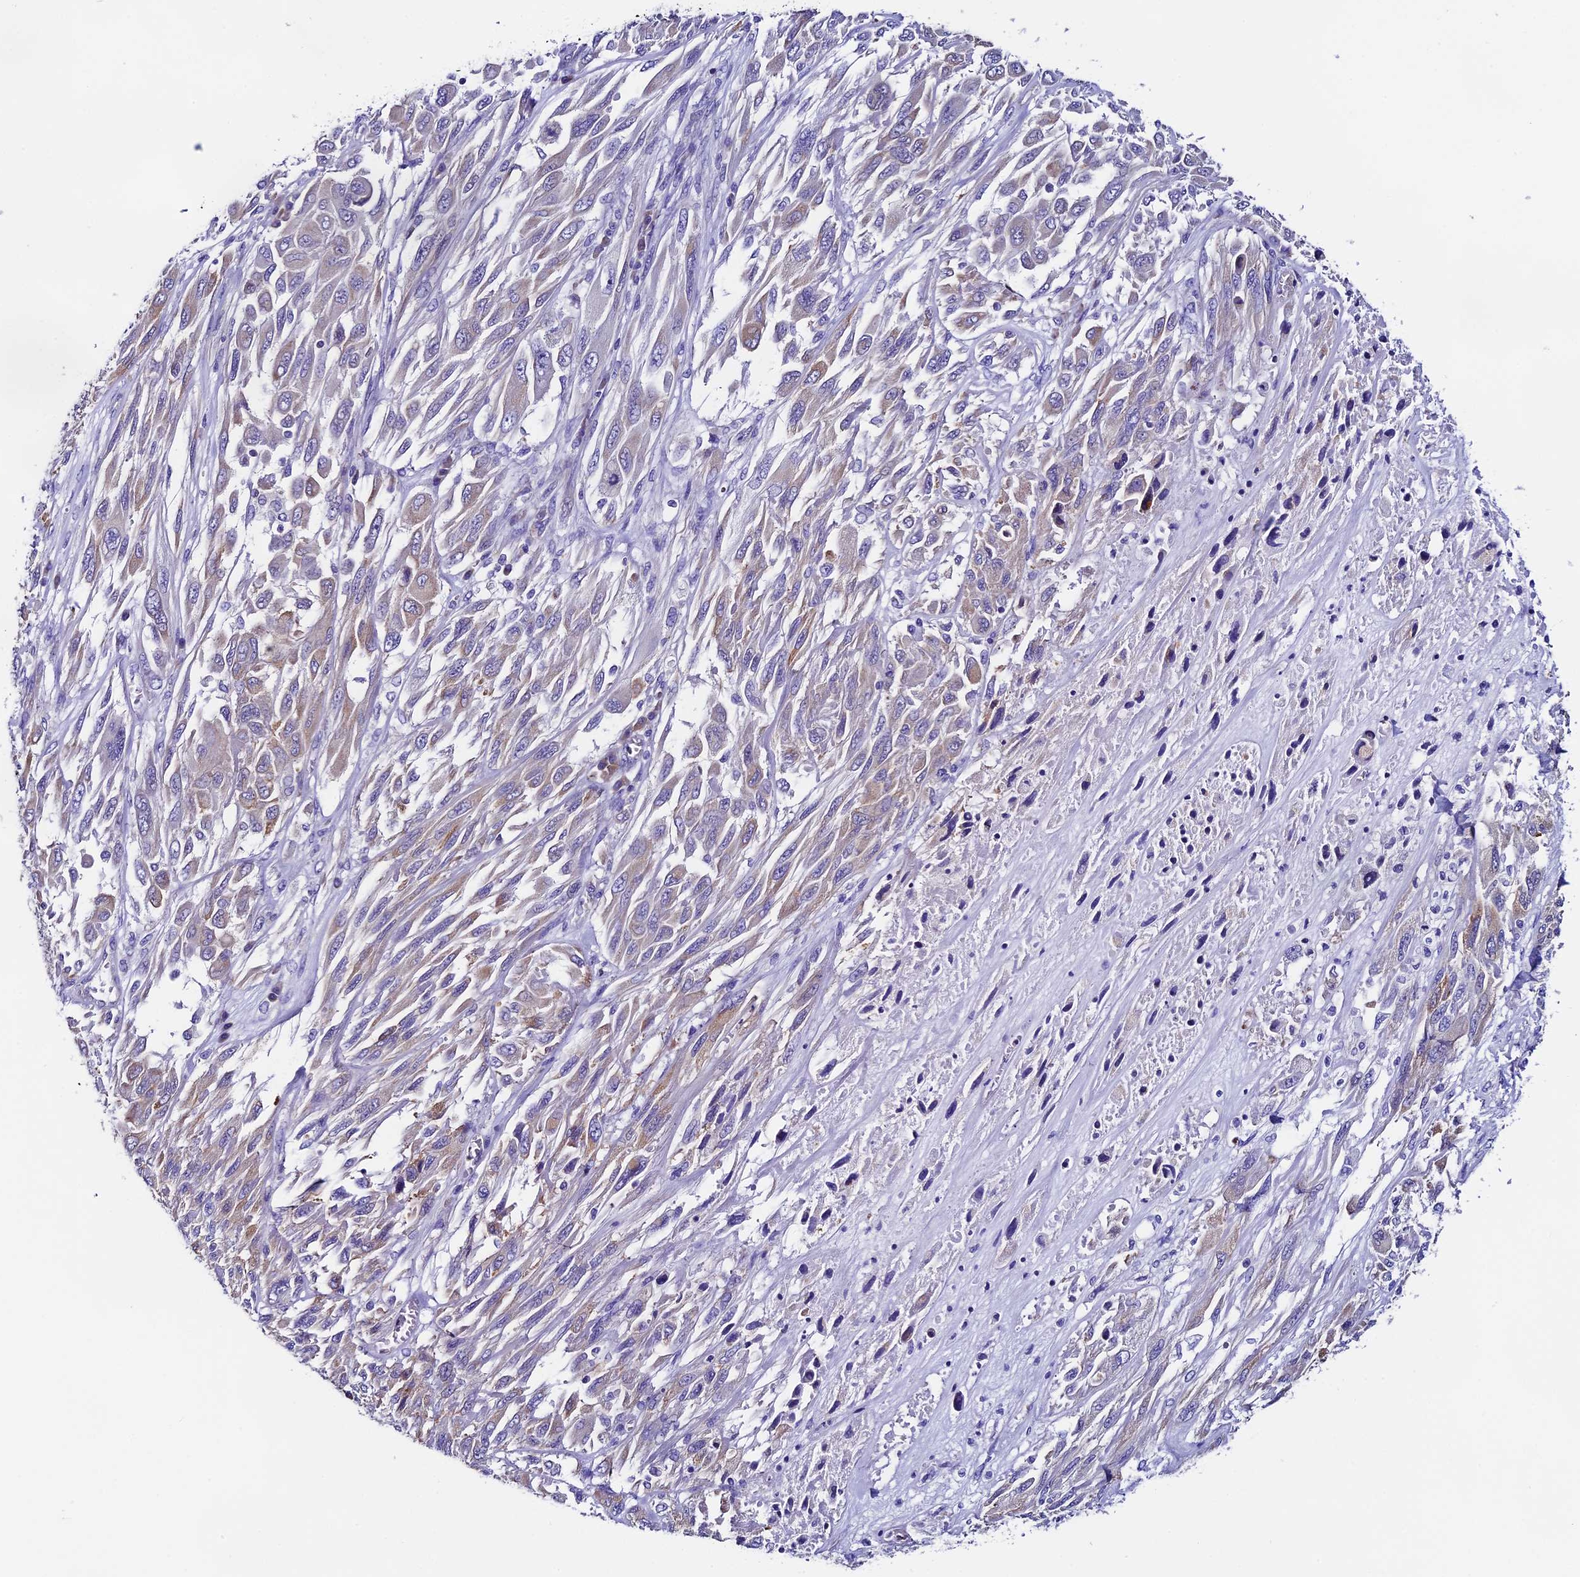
{"staining": {"intensity": "weak", "quantity": "25%-75%", "location": "cytoplasmic/membranous"}, "tissue": "melanoma", "cell_type": "Tumor cells", "image_type": "cancer", "snomed": [{"axis": "morphology", "description": "Malignant melanoma, NOS"}, {"axis": "topography", "description": "Skin"}], "caption": "Immunohistochemical staining of human melanoma displays low levels of weak cytoplasmic/membranous protein positivity in approximately 25%-75% of tumor cells.", "gene": "COMTD1", "patient": {"sex": "female", "age": 91}}